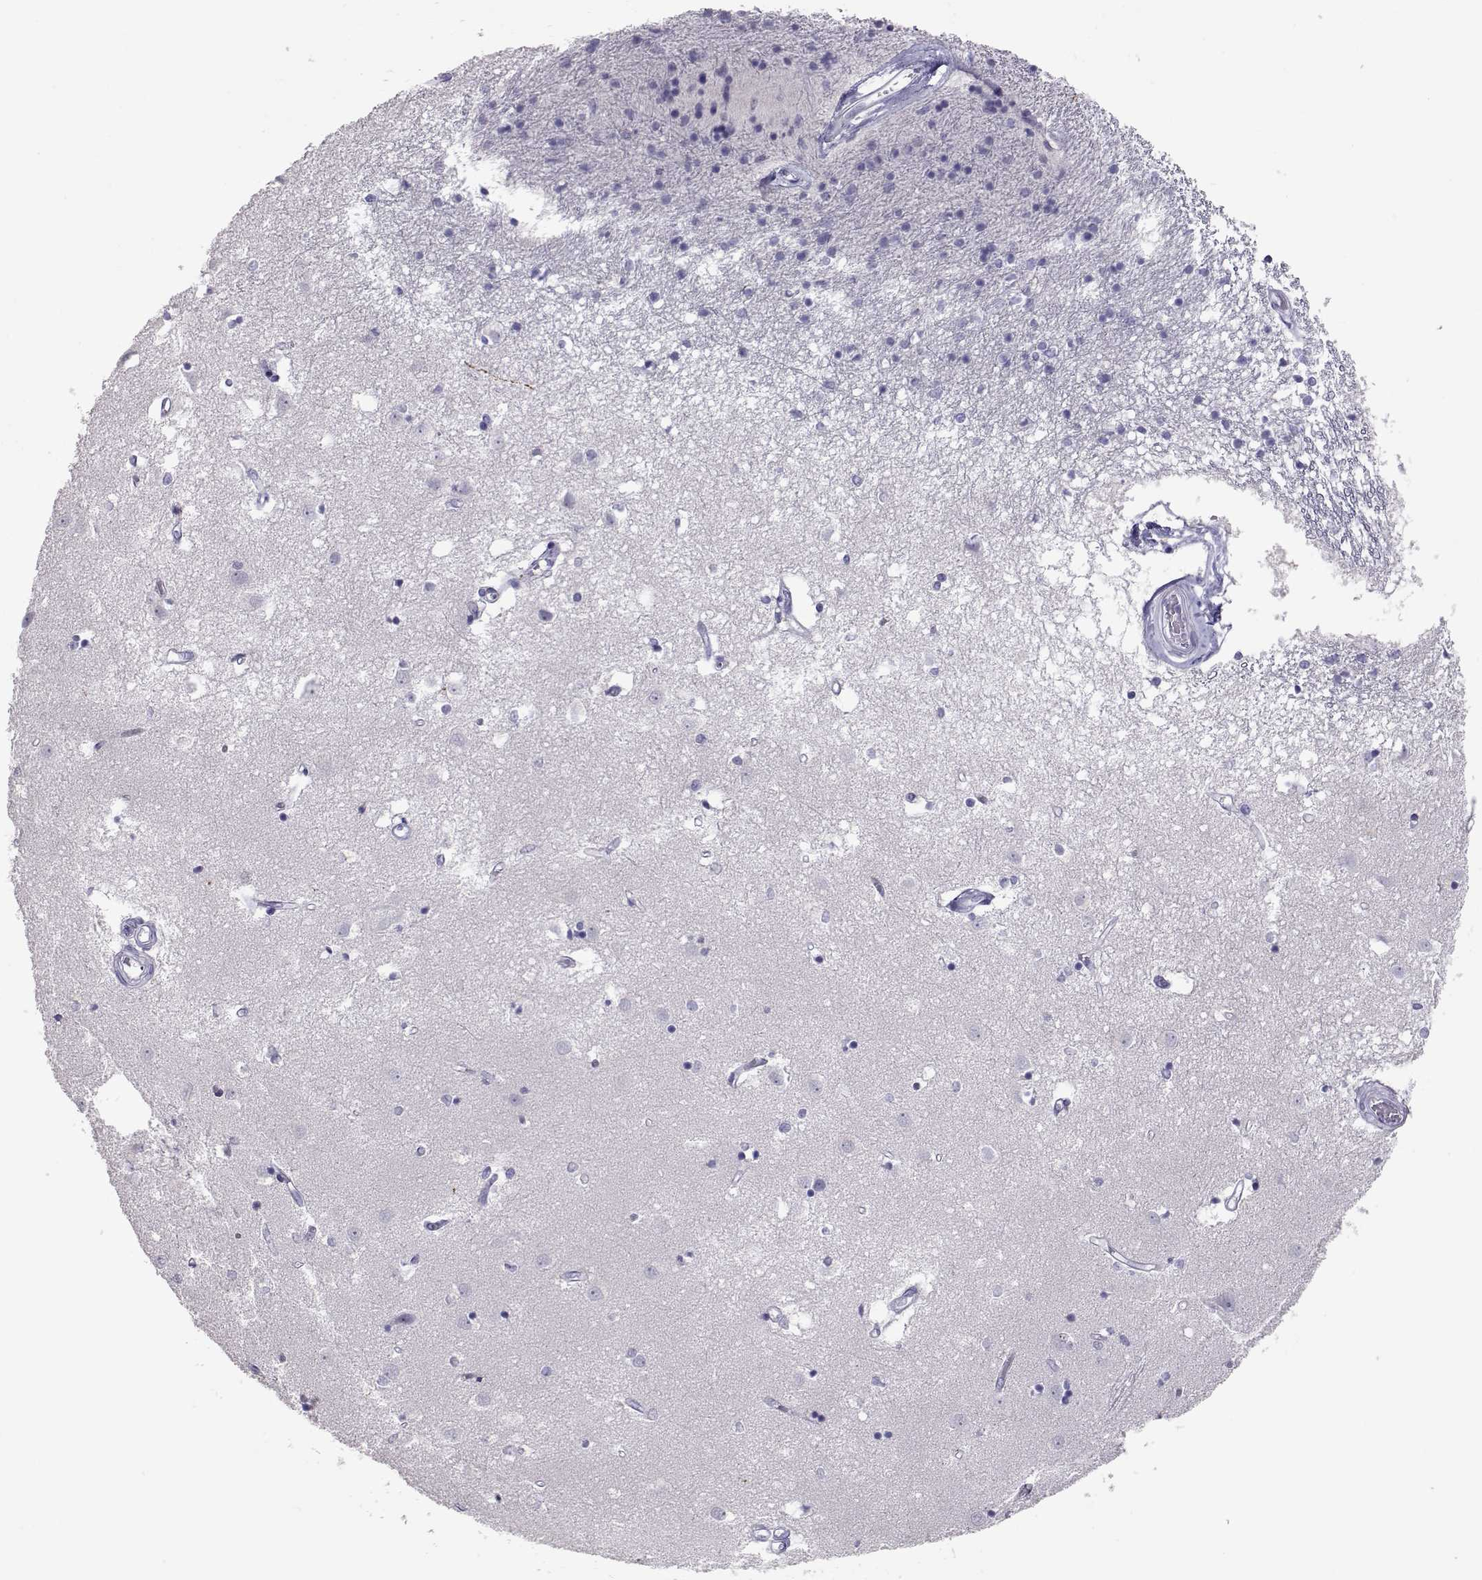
{"staining": {"intensity": "negative", "quantity": "none", "location": "none"}, "tissue": "caudate", "cell_type": "Glial cells", "image_type": "normal", "snomed": [{"axis": "morphology", "description": "Normal tissue, NOS"}, {"axis": "topography", "description": "Lateral ventricle wall"}], "caption": "Immunohistochemical staining of unremarkable caudate shows no significant staining in glial cells.", "gene": "PMCH", "patient": {"sex": "male", "age": 54}}